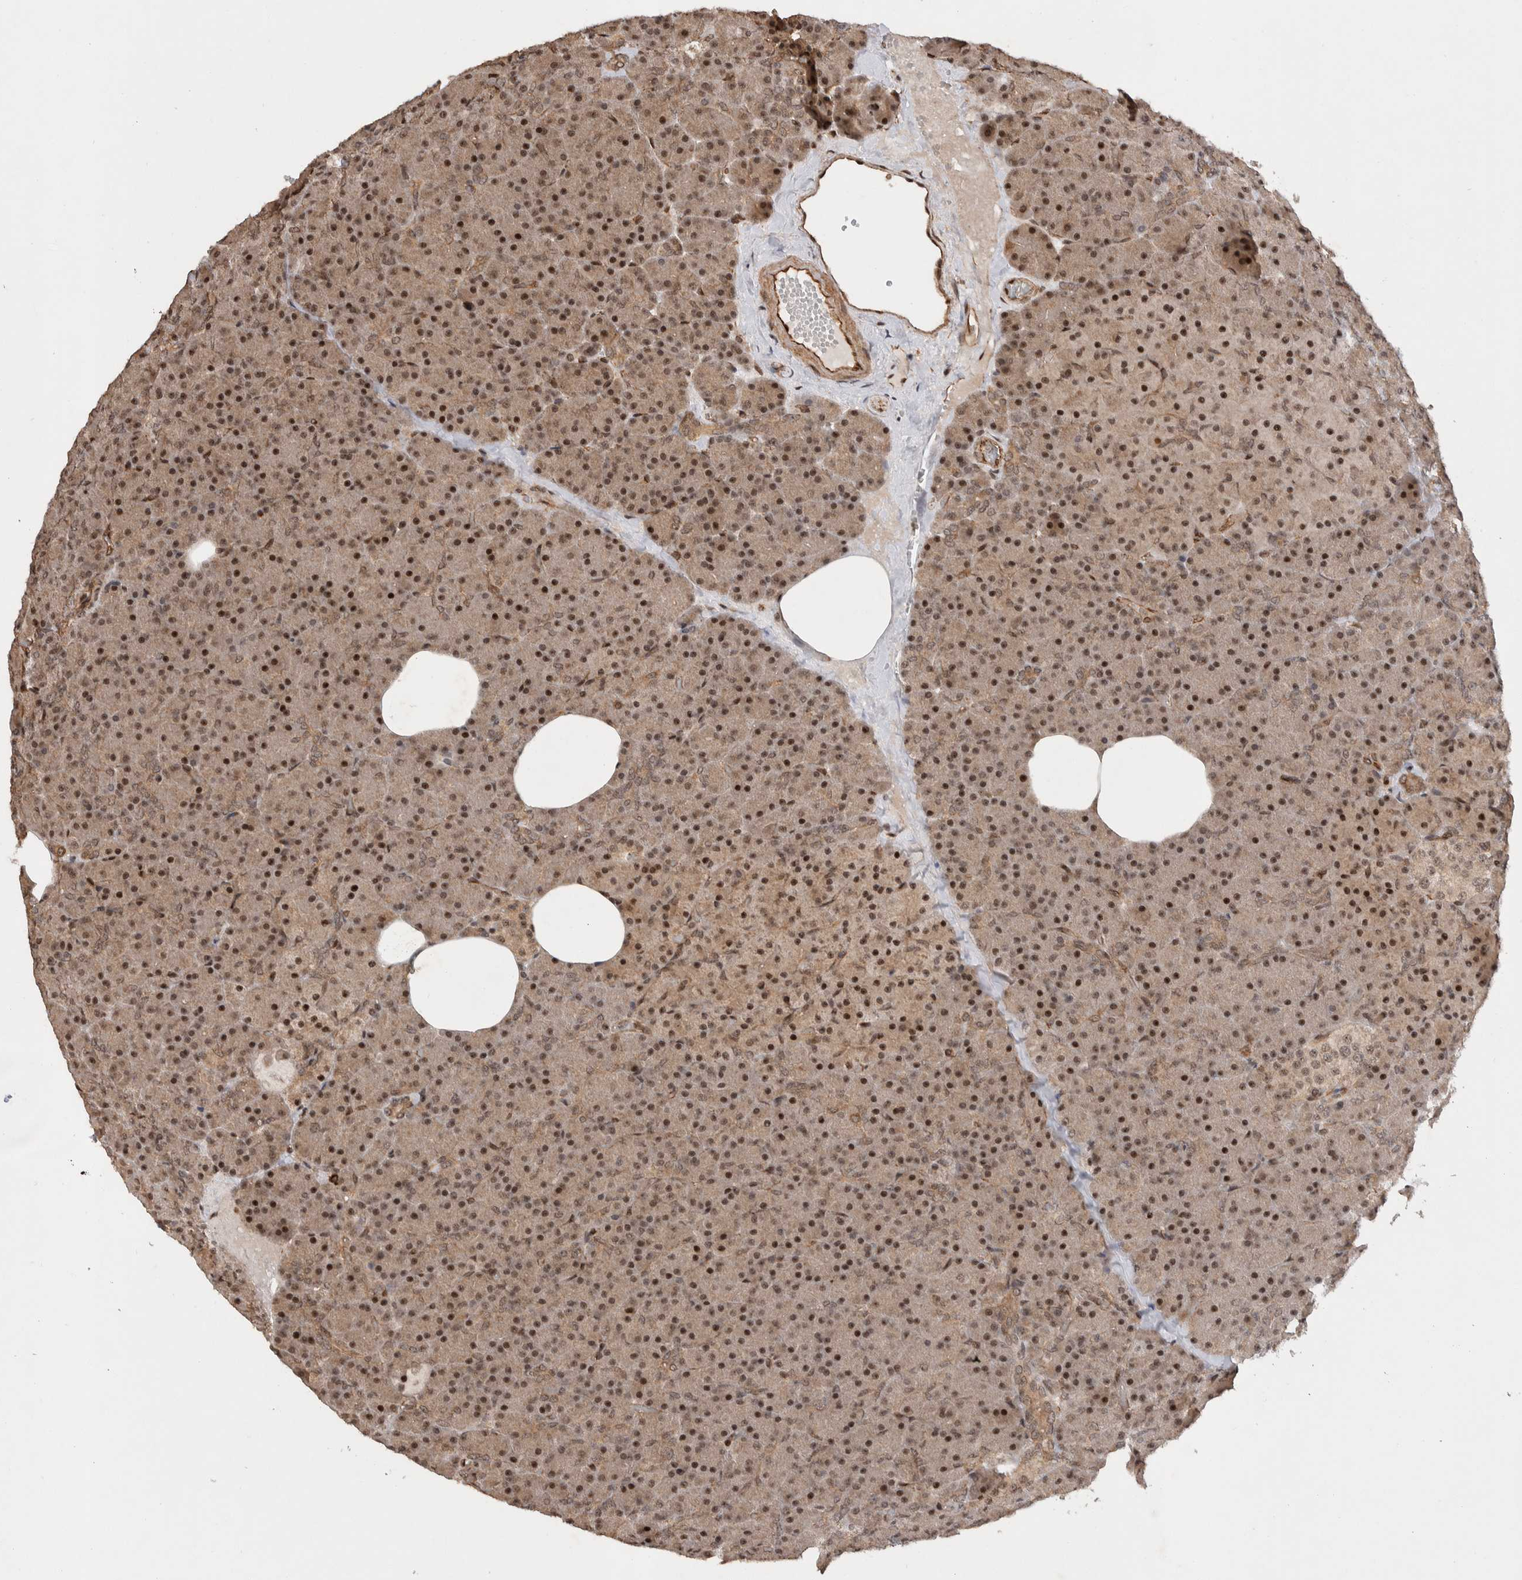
{"staining": {"intensity": "moderate", "quantity": ">75%", "location": "cytoplasmic/membranous,nuclear"}, "tissue": "pancreas", "cell_type": "Exocrine glandular cells", "image_type": "normal", "snomed": [{"axis": "morphology", "description": "Normal tissue, NOS"}, {"axis": "morphology", "description": "Carcinoid, malignant, NOS"}, {"axis": "topography", "description": "Pancreas"}], "caption": "A histopathology image of human pancreas stained for a protein demonstrates moderate cytoplasmic/membranous,nuclear brown staining in exocrine glandular cells.", "gene": "TOR1B", "patient": {"sex": "female", "age": 35}}